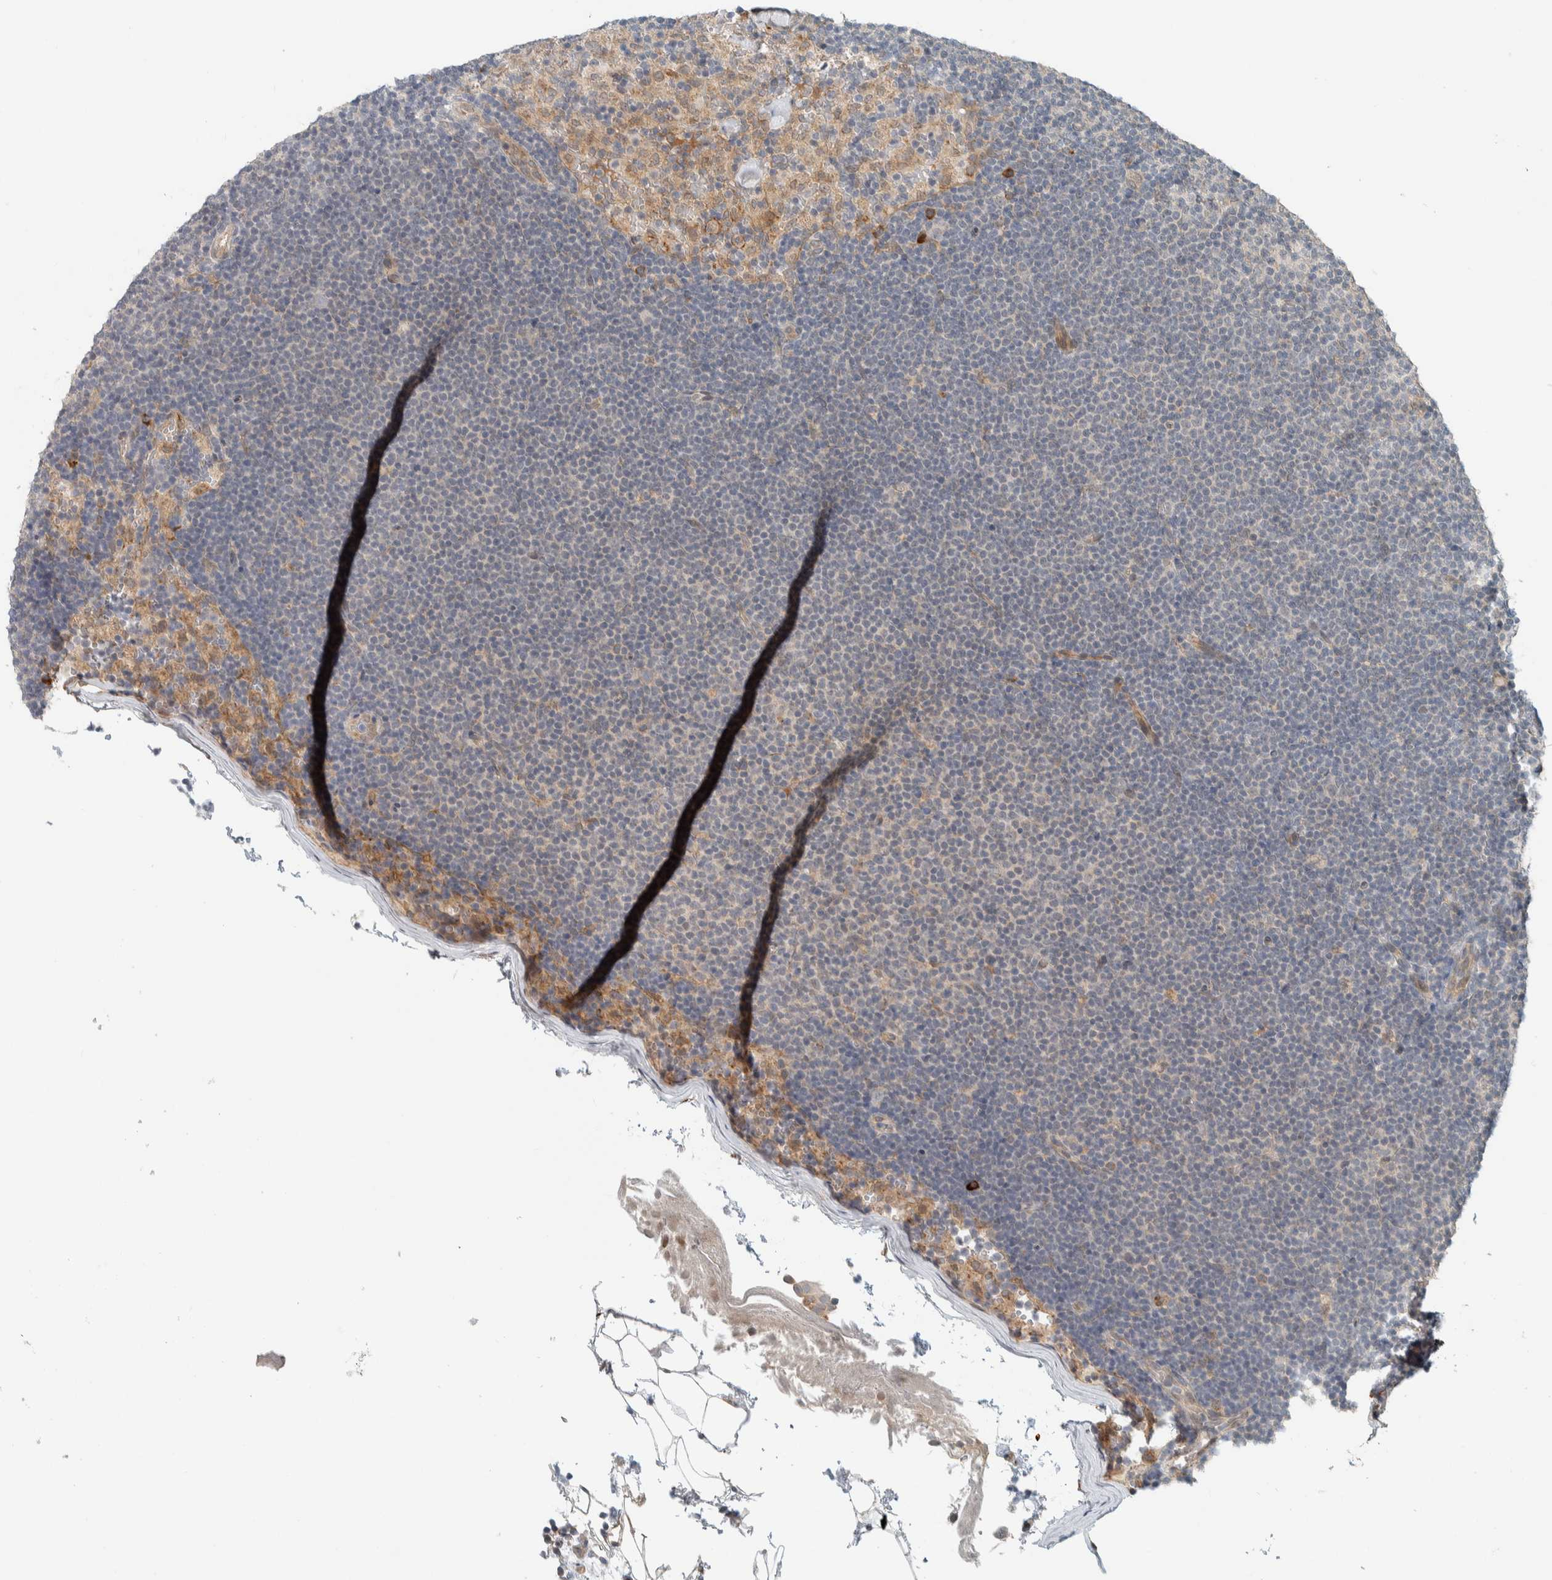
{"staining": {"intensity": "negative", "quantity": "none", "location": "none"}, "tissue": "lymphoma", "cell_type": "Tumor cells", "image_type": "cancer", "snomed": [{"axis": "morphology", "description": "Malignant lymphoma, non-Hodgkin's type, Low grade"}, {"axis": "topography", "description": "Lymph node"}], "caption": "High power microscopy micrograph of an immunohistochemistry image of low-grade malignant lymphoma, non-Hodgkin's type, revealing no significant positivity in tumor cells.", "gene": "CTBP2", "patient": {"sex": "female", "age": 53}}